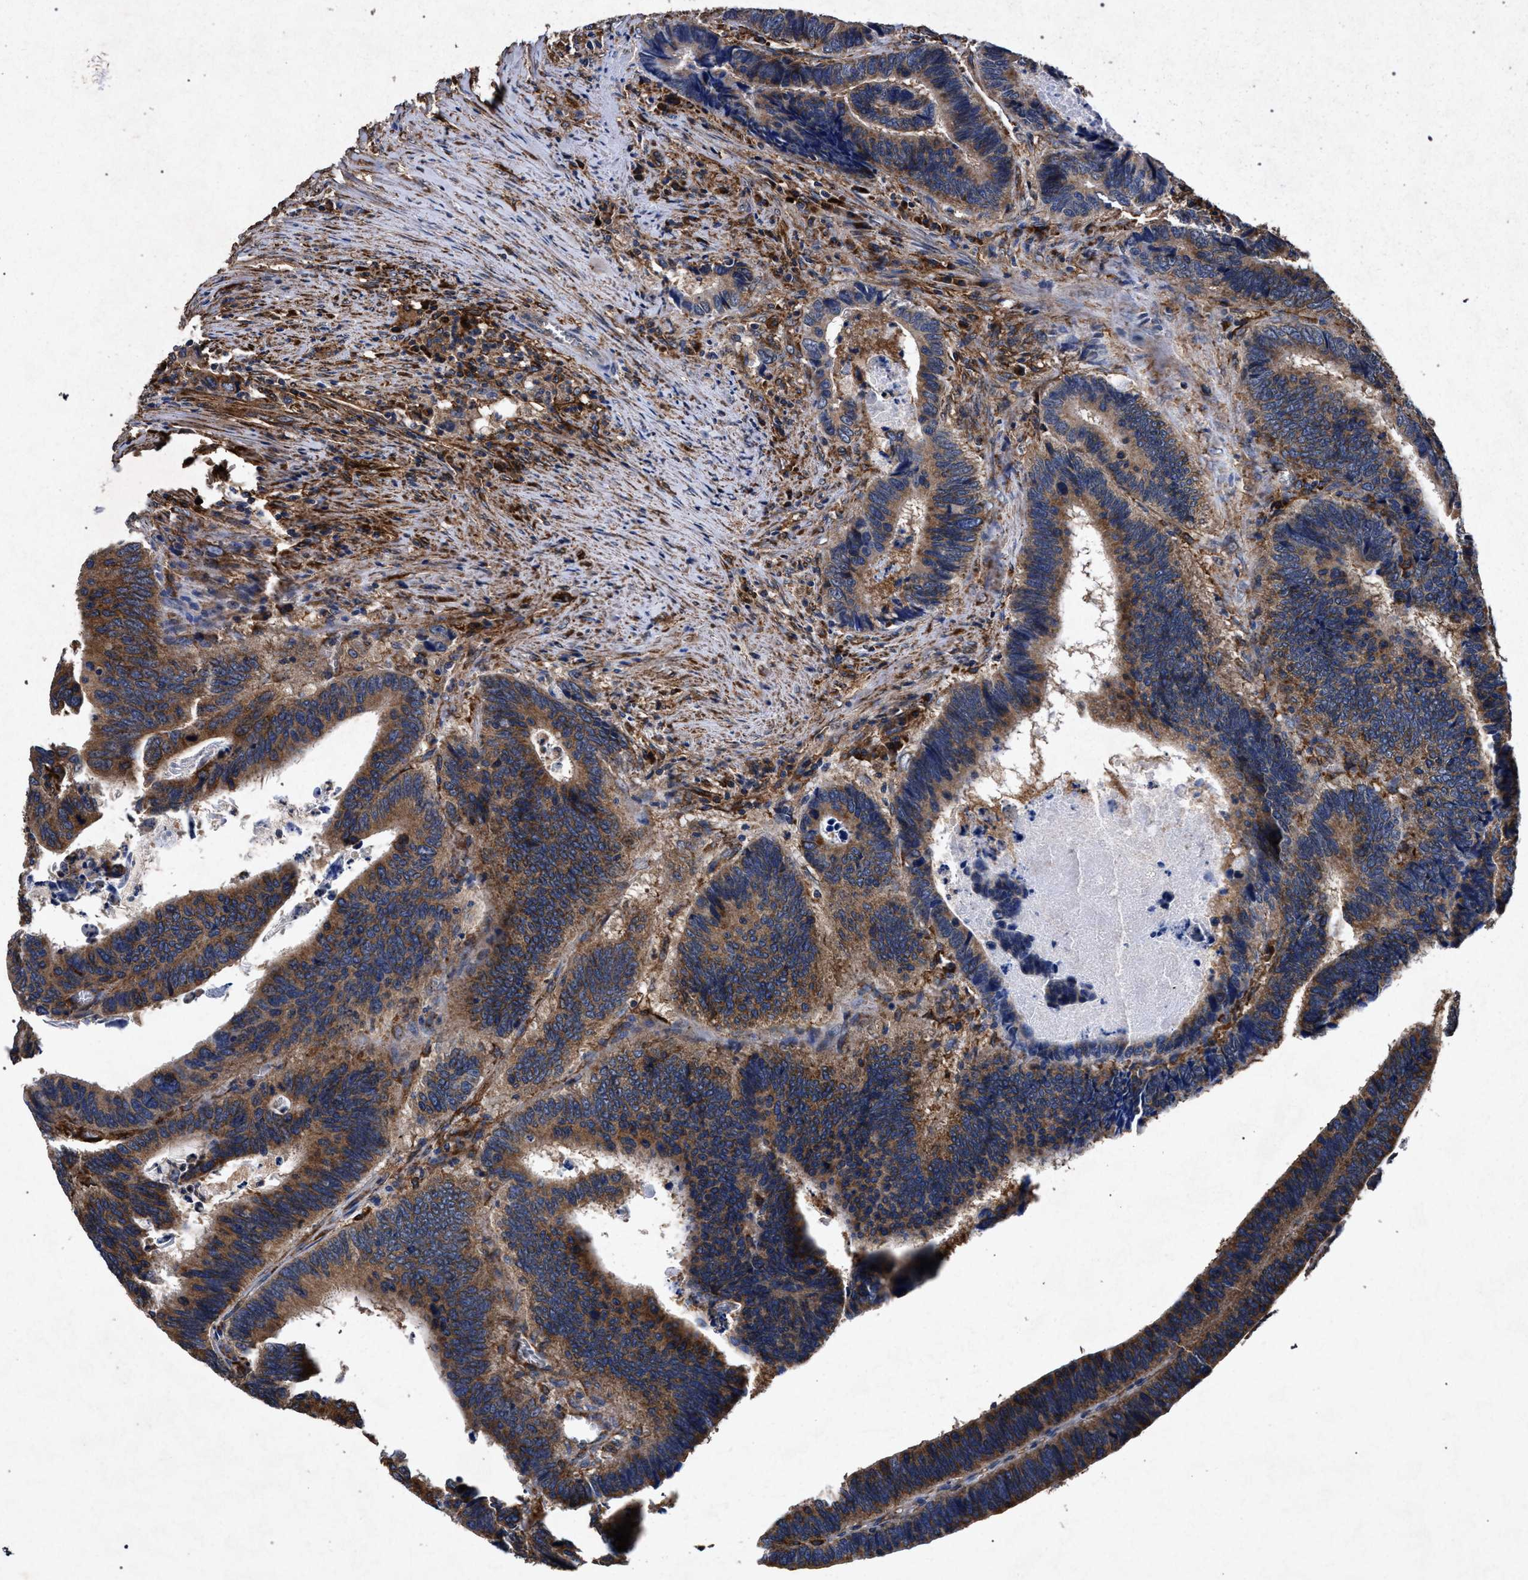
{"staining": {"intensity": "moderate", "quantity": ">75%", "location": "cytoplasmic/membranous"}, "tissue": "colorectal cancer", "cell_type": "Tumor cells", "image_type": "cancer", "snomed": [{"axis": "morphology", "description": "Adenocarcinoma, NOS"}, {"axis": "topography", "description": "Colon"}], "caption": "This is an image of immunohistochemistry (IHC) staining of adenocarcinoma (colorectal), which shows moderate positivity in the cytoplasmic/membranous of tumor cells.", "gene": "MARCKS", "patient": {"sex": "male", "age": 72}}